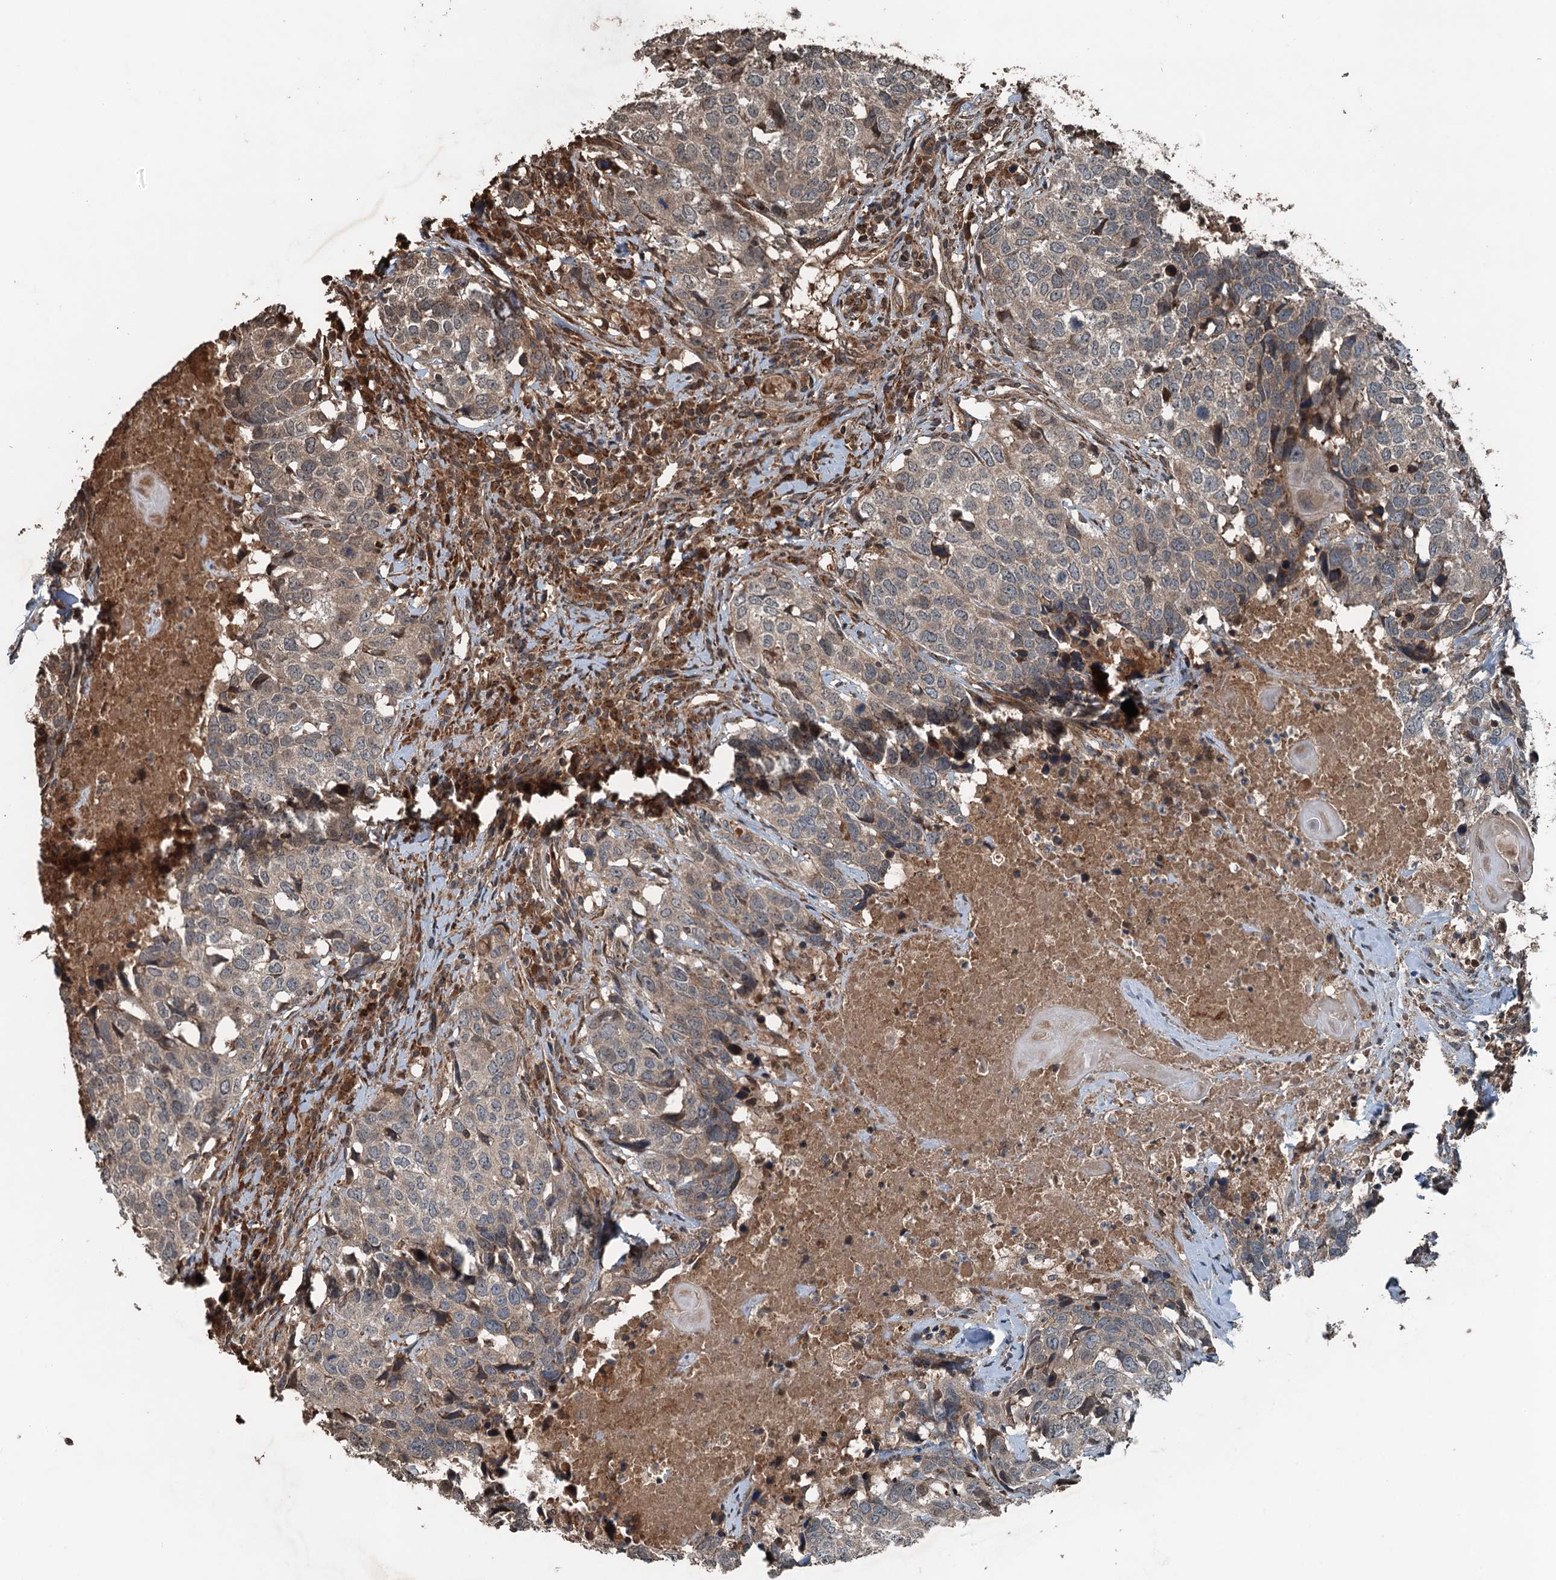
{"staining": {"intensity": "weak", "quantity": ">75%", "location": "cytoplasmic/membranous"}, "tissue": "head and neck cancer", "cell_type": "Tumor cells", "image_type": "cancer", "snomed": [{"axis": "morphology", "description": "Squamous cell carcinoma, NOS"}, {"axis": "topography", "description": "Head-Neck"}], "caption": "Protein expression analysis of human squamous cell carcinoma (head and neck) reveals weak cytoplasmic/membranous positivity in about >75% of tumor cells.", "gene": "TCTN1", "patient": {"sex": "male", "age": 66}}